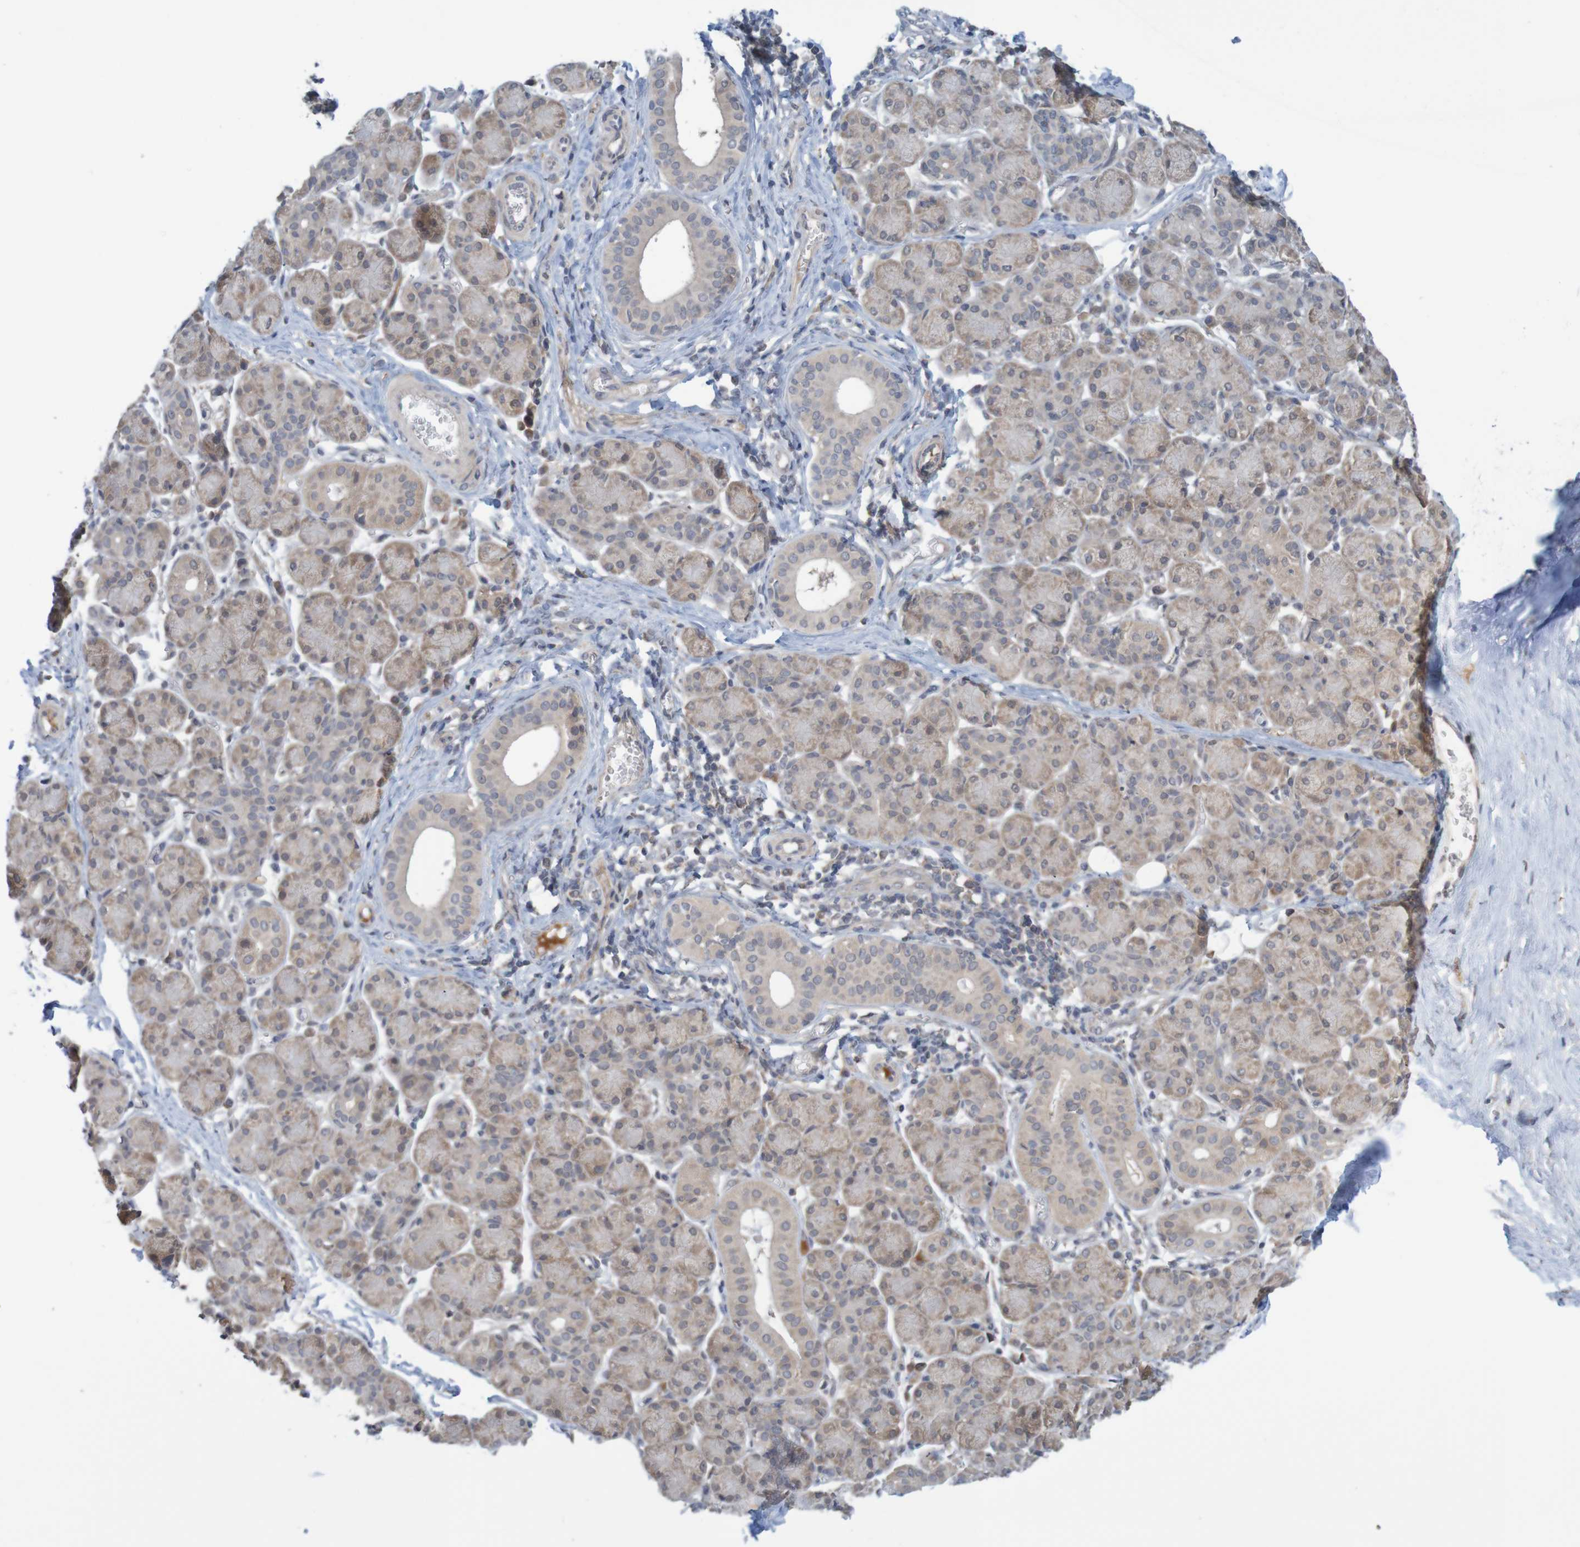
{"staining": {"intensity": "weak", "quantity": "25%-75%", "location": "cytoplasmic/membranous"}, "tissue": "salivary gland", "cell_type": "Glandular cells", "image_type": "normal", "snomed": [{"axis": "morphology", "description": "Normal tissue, NOS"}, {"axis": "morphology", "description": "Inflammation, NOS"}, {"axis": "topography", "description": "Lymph node"}, {"axis": "topography", "description": "Salivary gland"}], "caption": "Glandular cells reveal low levels of weak cytoplasmic/membranous staining in approximately 25%-75% of cells in unremarkable salivary gland.", "gene": "ANKK1", "patient": {"sex": "male", "age": 3}}